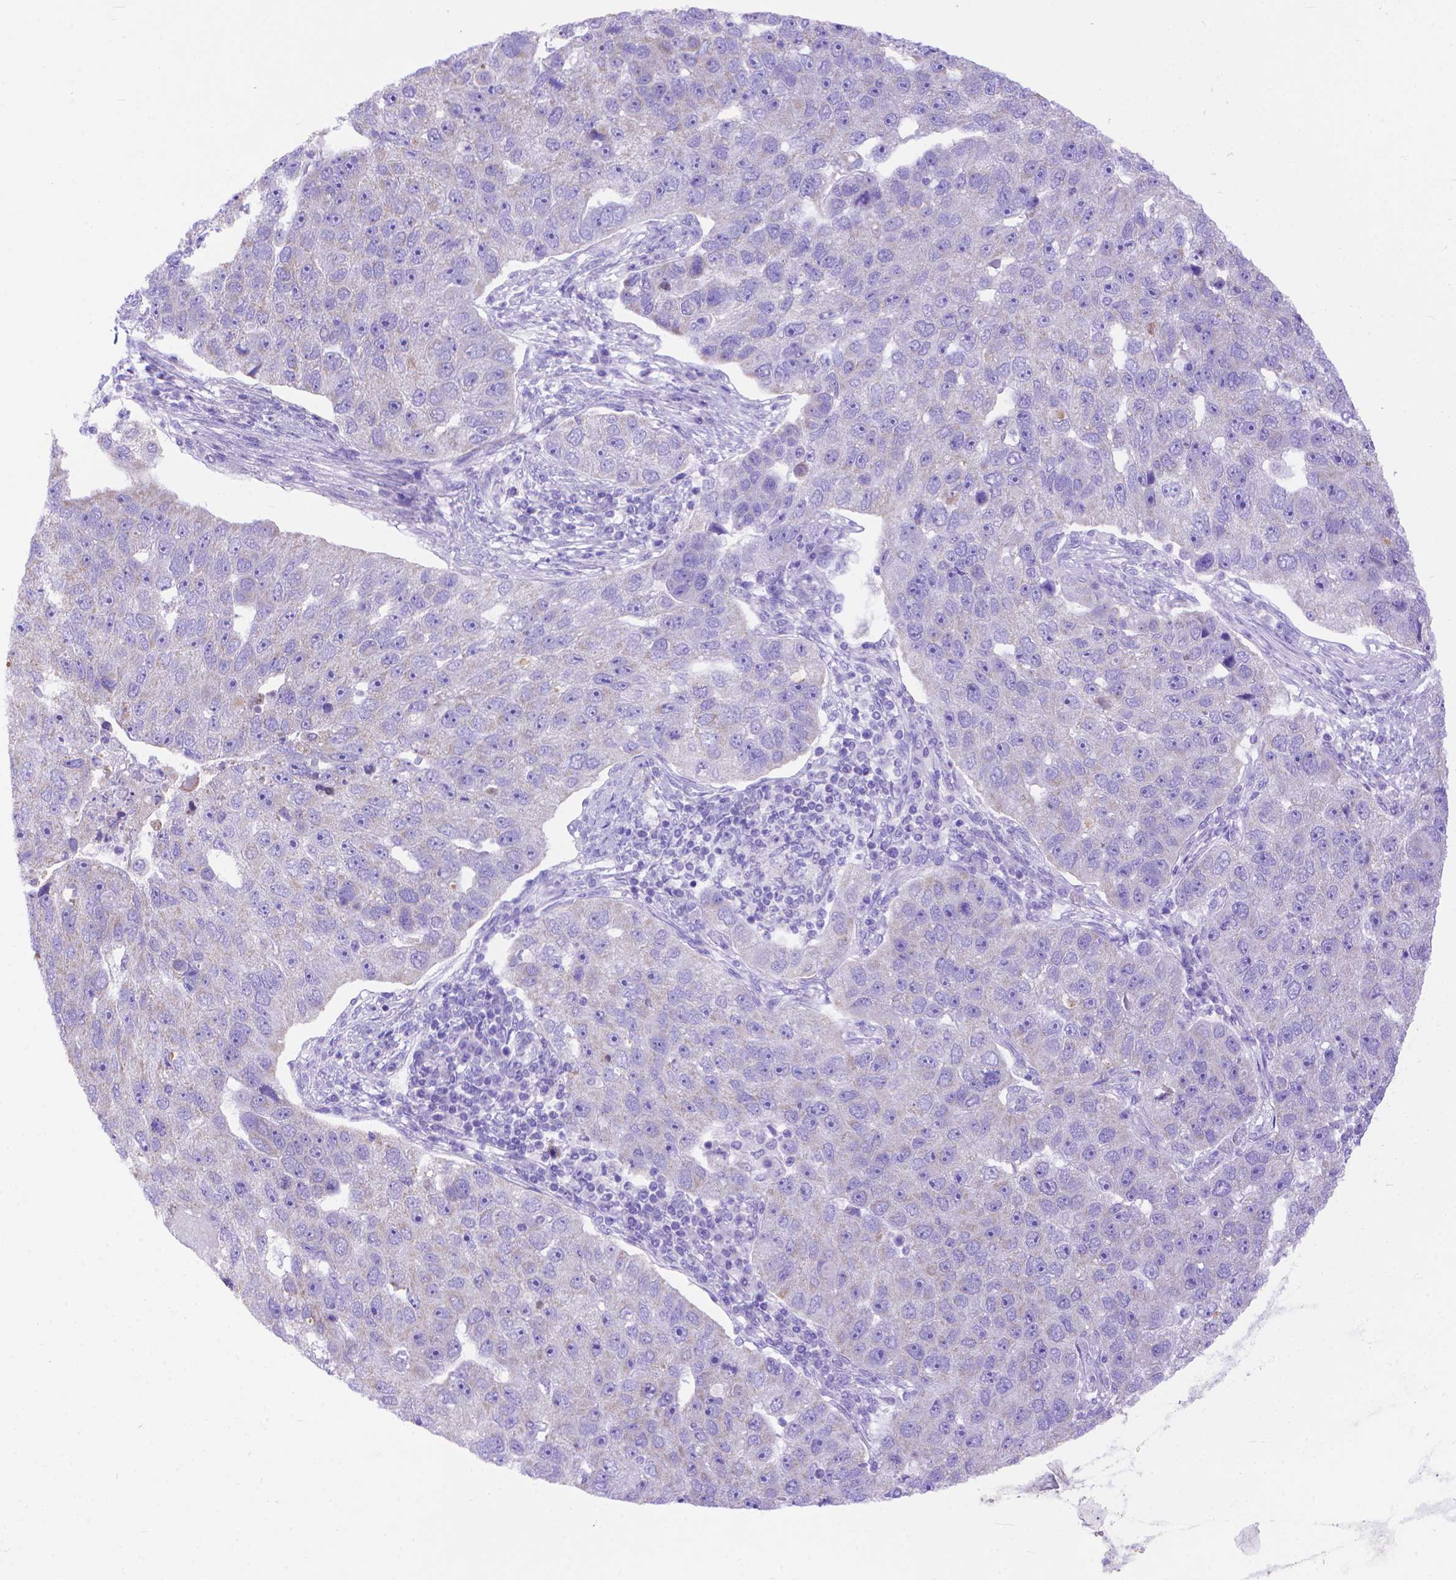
{"staining": {"intensity": "negative", "quantity": "none", "location": "none"}, "tissue": "pancreatic cancer", "cell_type": "Tumor cells", "image_type": "cancer", "snomed": [{"axis": "morphology", "description": "Adenocarcinoma, NOS"}, {"axis": "topography", "description": "Pancreas"}], "caption": "Immunohistochemistry (IHC) of pancreatic cancer displays no staining in tumor cells. The staining was performed using DAB to visualize the protein expression in brown, while the nuclei were stained in blue with hematoxylin (Magnification: 20x).", "gene": "DHRS2", "patient": {"sex": "female", "age": 61}}